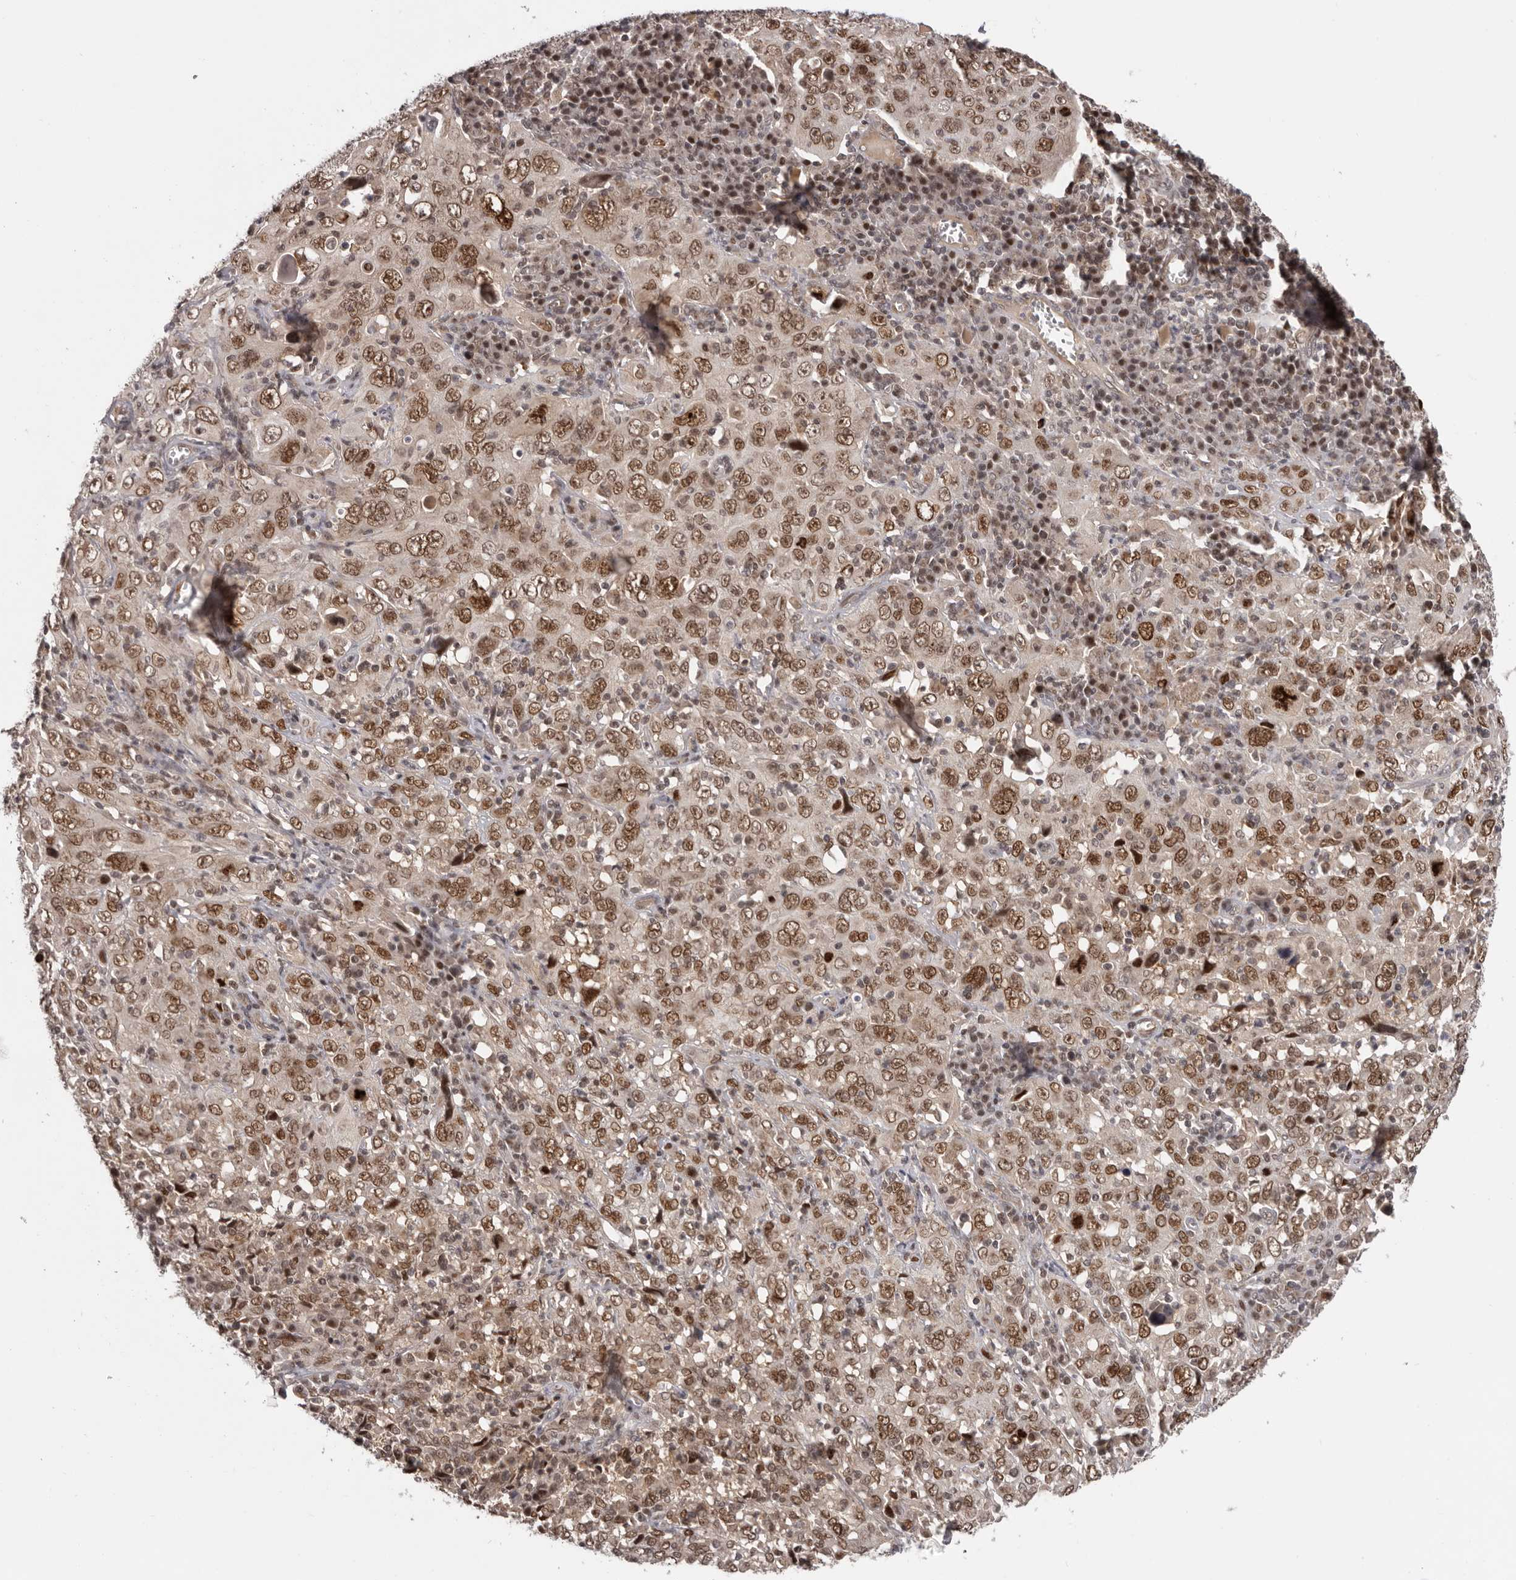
{"staining": {"intensity": "moderate", "quantity": ">75%", "location": "nuclear"}, "tissue": "cervical cancer", "cell_type": "Tumor cells", "image_type": "cancer", "snomed": [{"axis": "morphology", "description": "Squamous cell carcinoma, NOS"}, {"axis": "topography", "description": "Cervix"}], "caption": "This is an image of immunohistochemistry (IHC) staining of cervical cancer (squamous cell carcinoma), which shows moderate expression in the nuclear of tumor cells.", "gene": "TBX5", "patient": {"sex": "female", "age": 46}}